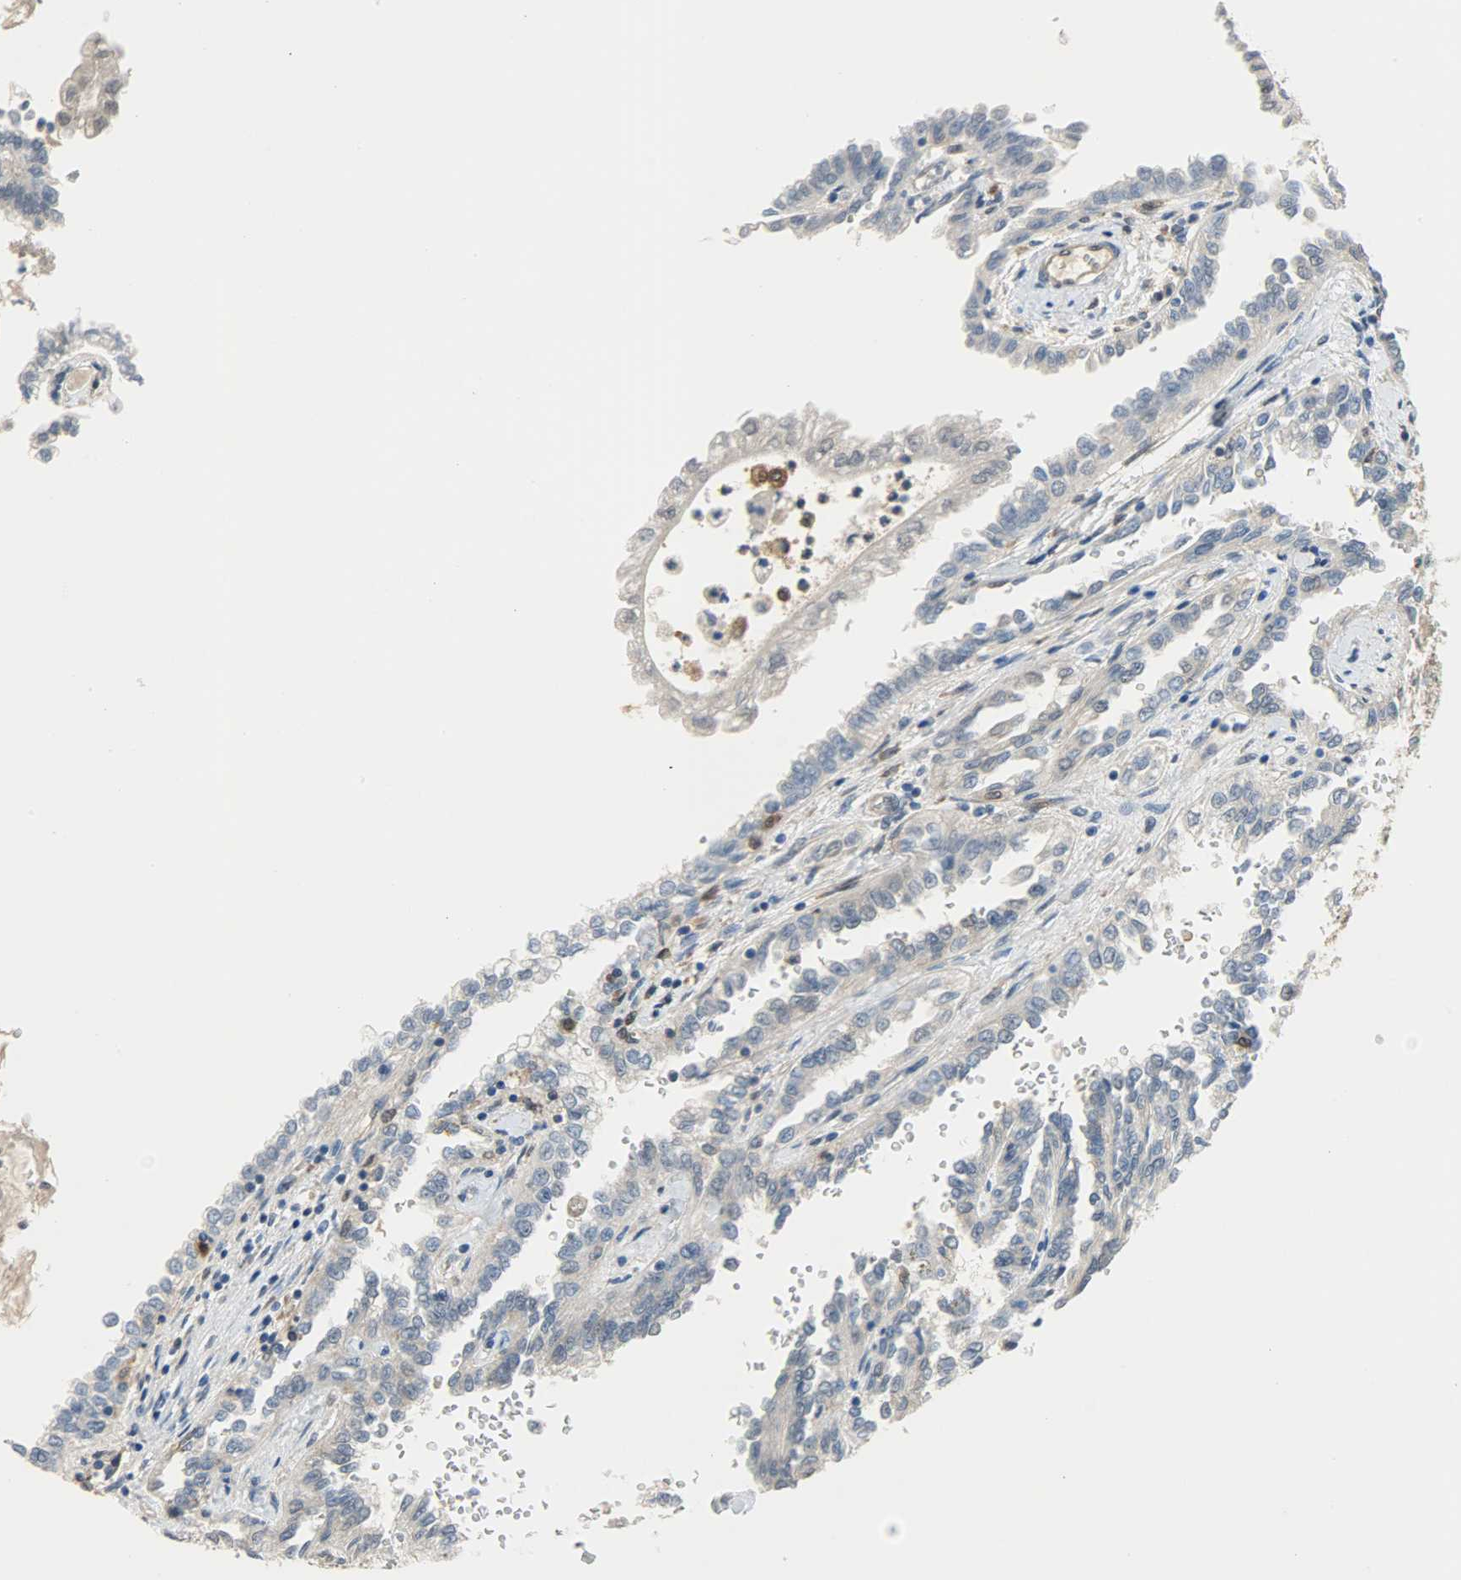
{"staining": {"intensity": "weak", "quantity": ">75%", "location": "cytoplasmic/membranous"}, "tissue": "renal cancer", "cell_type": "Tumor cells", "image_type": "cancer", "snomed": [{"axis": "morphology", "description": "Inflammation, NOS"}, {"axis": "morphology", "description": "Adenocarcinoma, NOS"}, {"axis": "topography", "description": "Kidney"}], "caption": "An IHC image of neoplastic tissue is shown. Protein staining in brown shows weak cytoplasmic/membranous positivity in adenocarcinoma (renal) within tumor cells. The staining is performed using DAB (3,3'-diaminobenzidine) brown chromogen to label protein expression. The nuclei are counter-stained blue using hematoxylin.", "gene": "EIF4EBP1", "patient": {"sex": "male", "age": 68}}